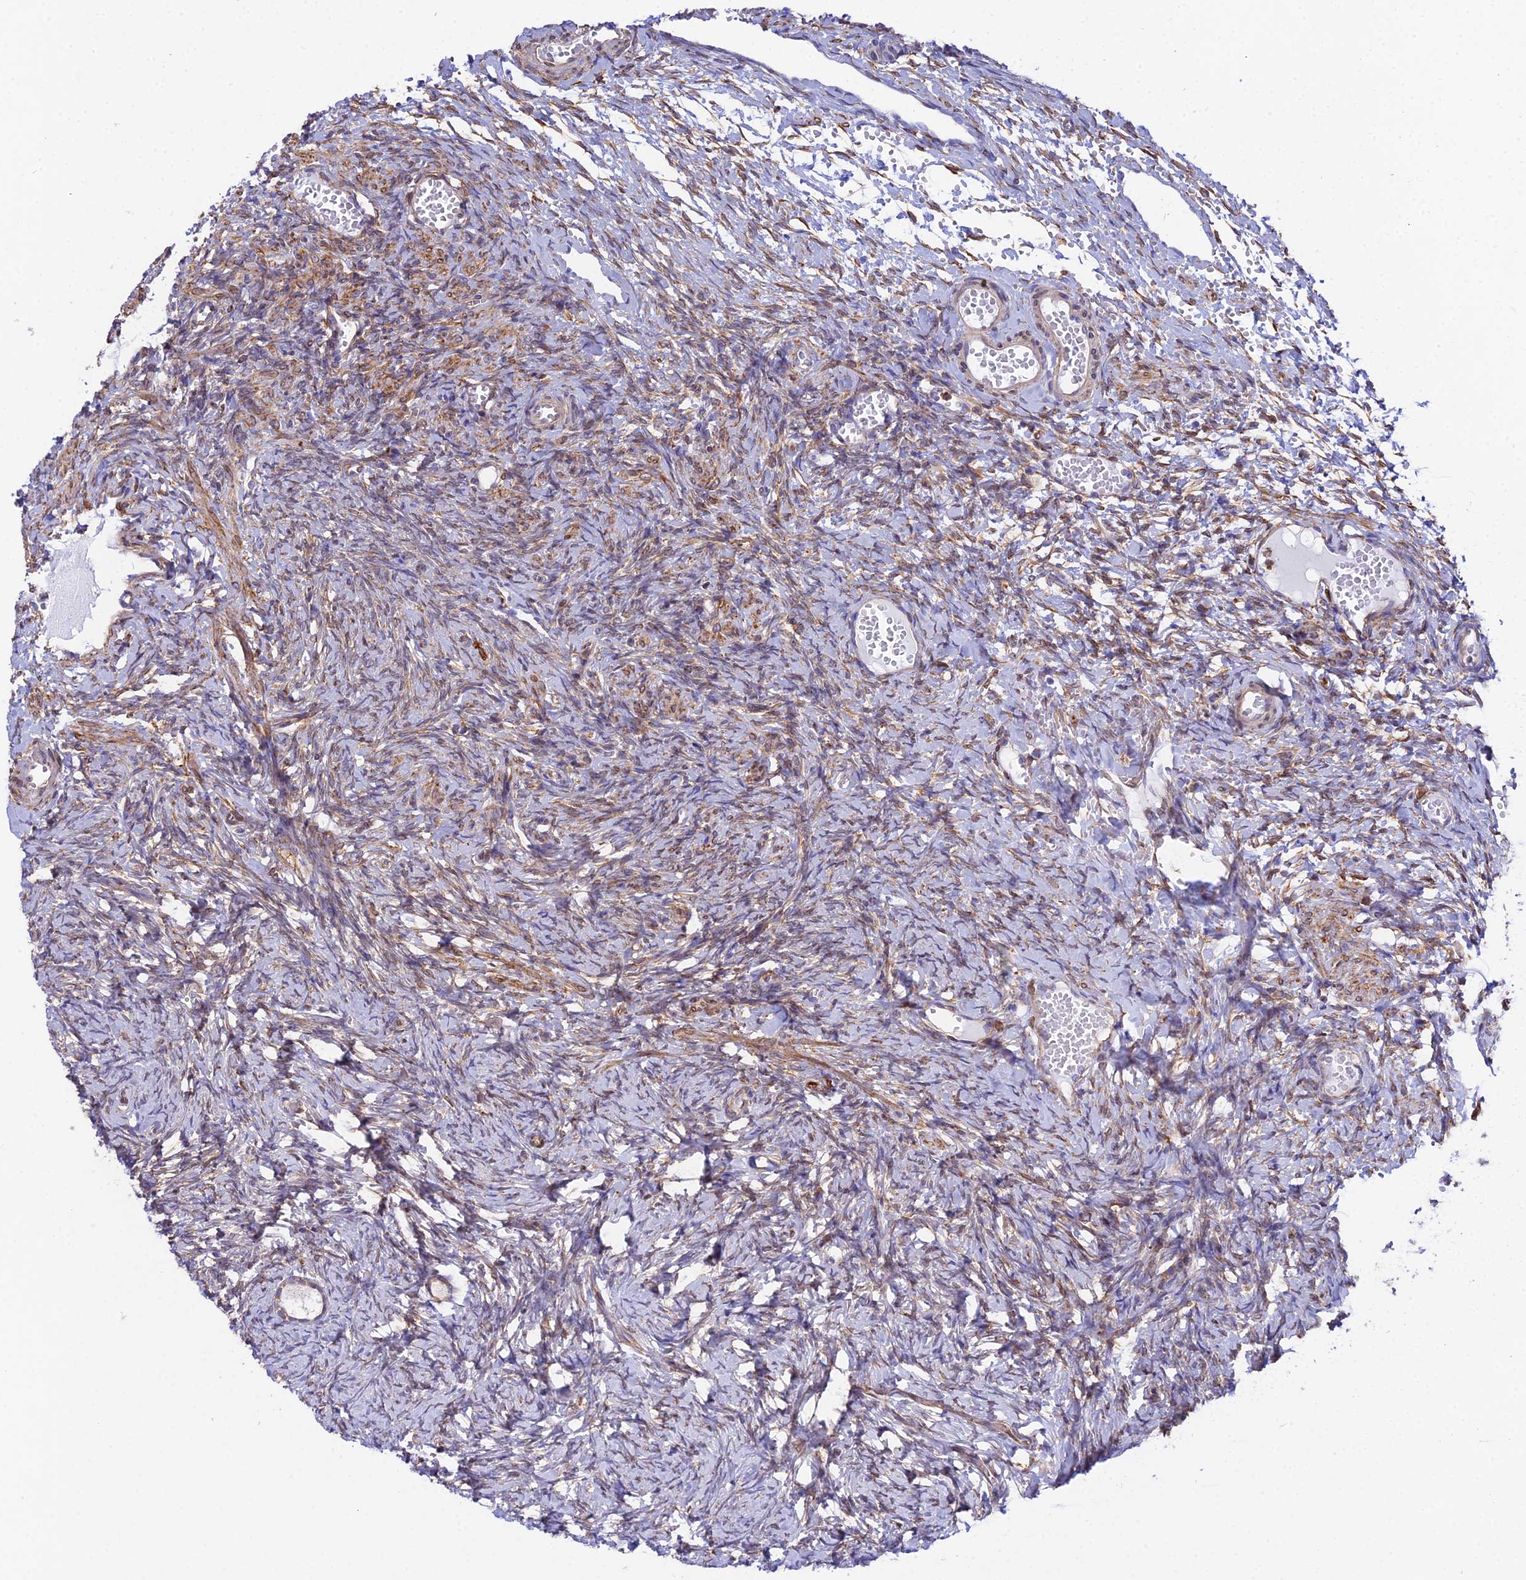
{"staining": {"intensity": "weak", "quantity": "<25%", "location": "cytoplasmic/membranous"}, "tissue": "ovary", "cell_type": "Ovarian stroma cells", "image_type": "normal", "snomed": [{"axis": "morphology", "description": "Adenocarcinoma, NOS"}, {"axis": "topography", "description": "Endometrium"}], "caption": "Micrograph shows no significant protein expression in ovarian stroma cells of unremarkable ovary. Nuclei are stained in blue.", "gene": "MXRA7", "patient": {"sex": "female", "age": 32}}